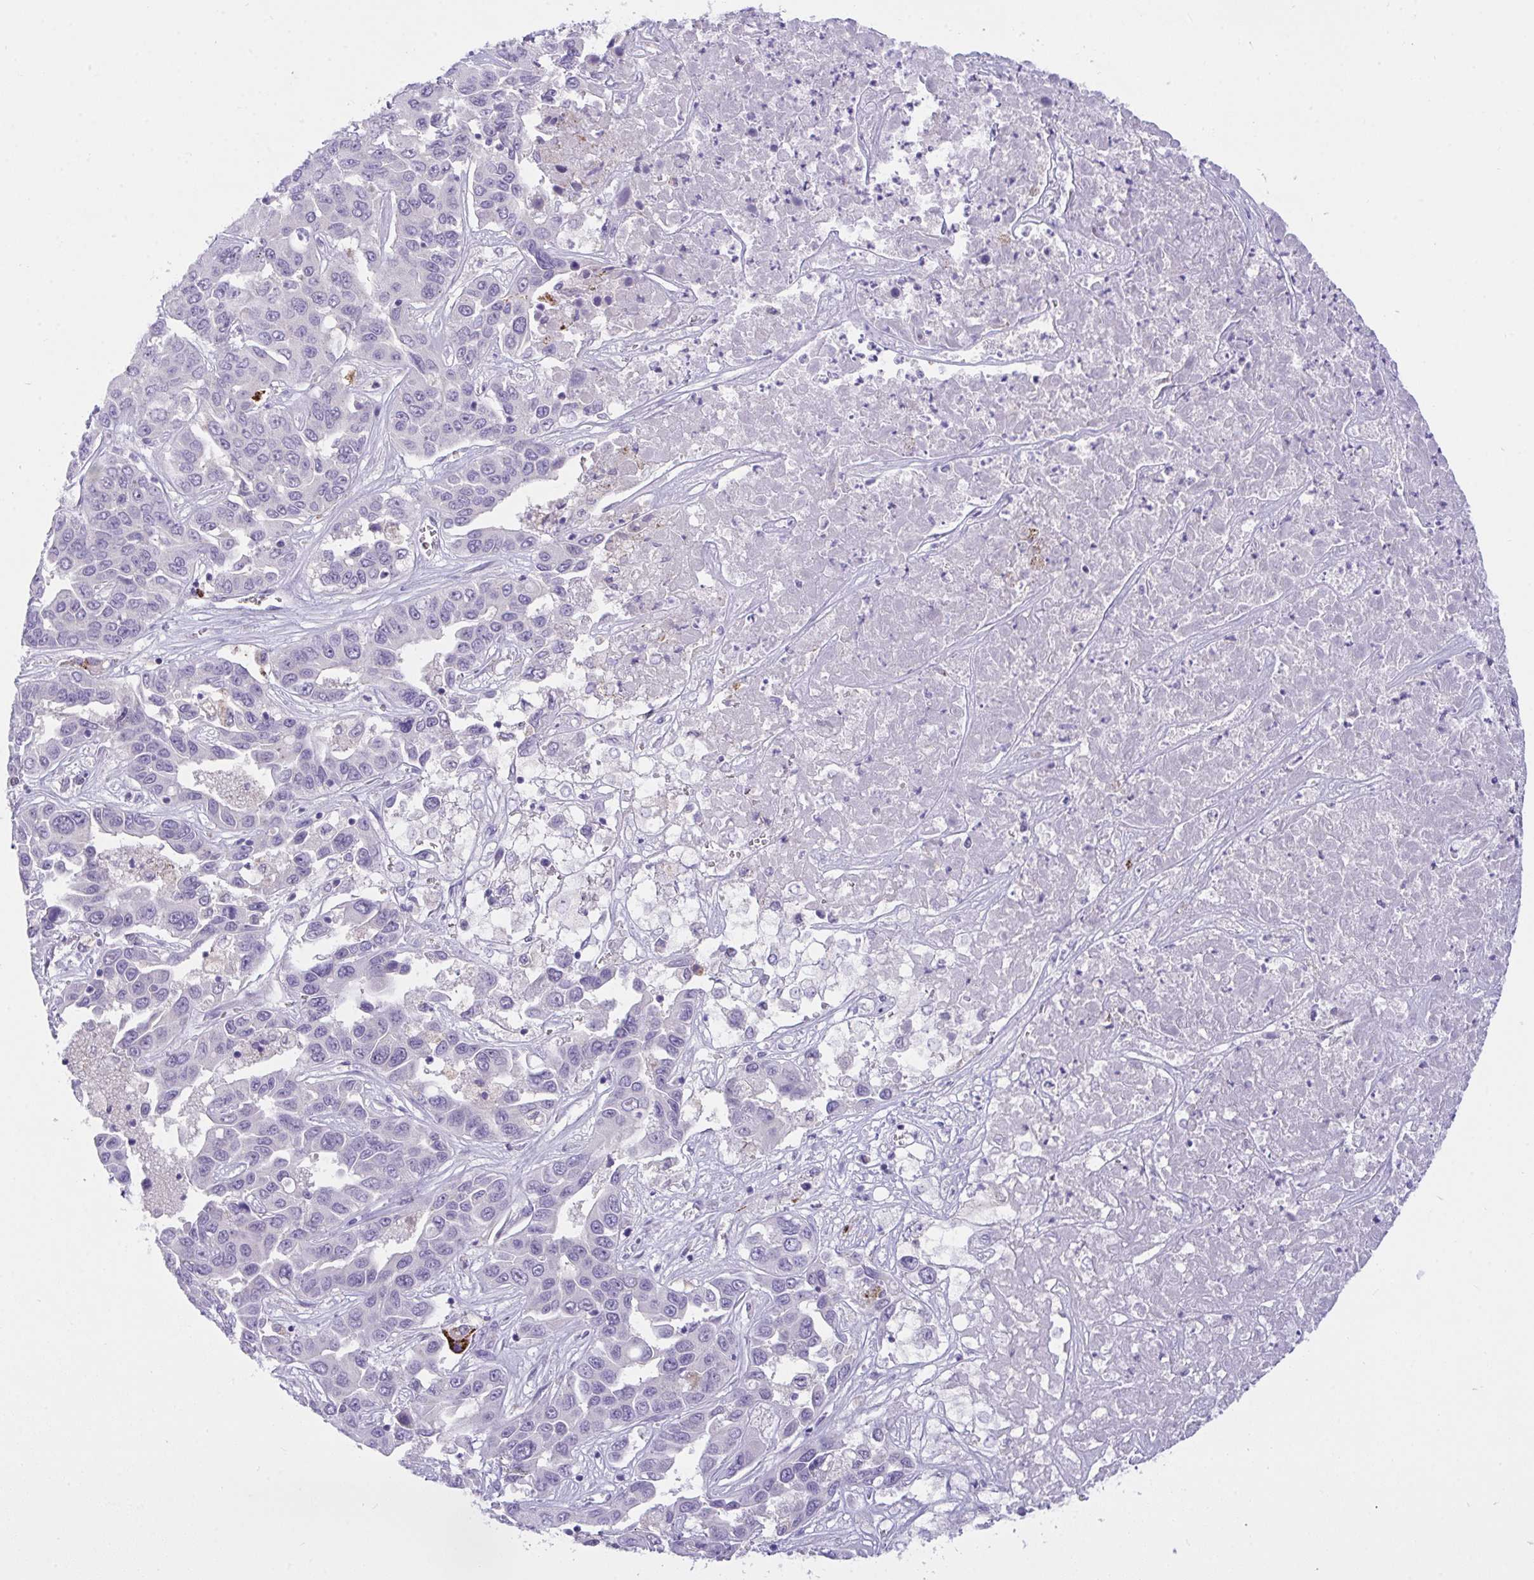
{"staining": {"intensity": "negative", "quantity": "none", "location": "none"}, "tissue": "liver cancer", "cell_type": "Tumor cells", "image_type": "cancer", "snomed": [{"axis": "morphology", "description": "Cholangiocarcinoma"}, {"axis": "topography", "description": "Liver"}], "caption": "This is an immunohistochemistry (IHC) micrograph of human cholangiocarcinoma (liver). There is no expression in tumor cells.", "gene": "SEMA6B", "patient": {"sex": "female", "age": 52}}